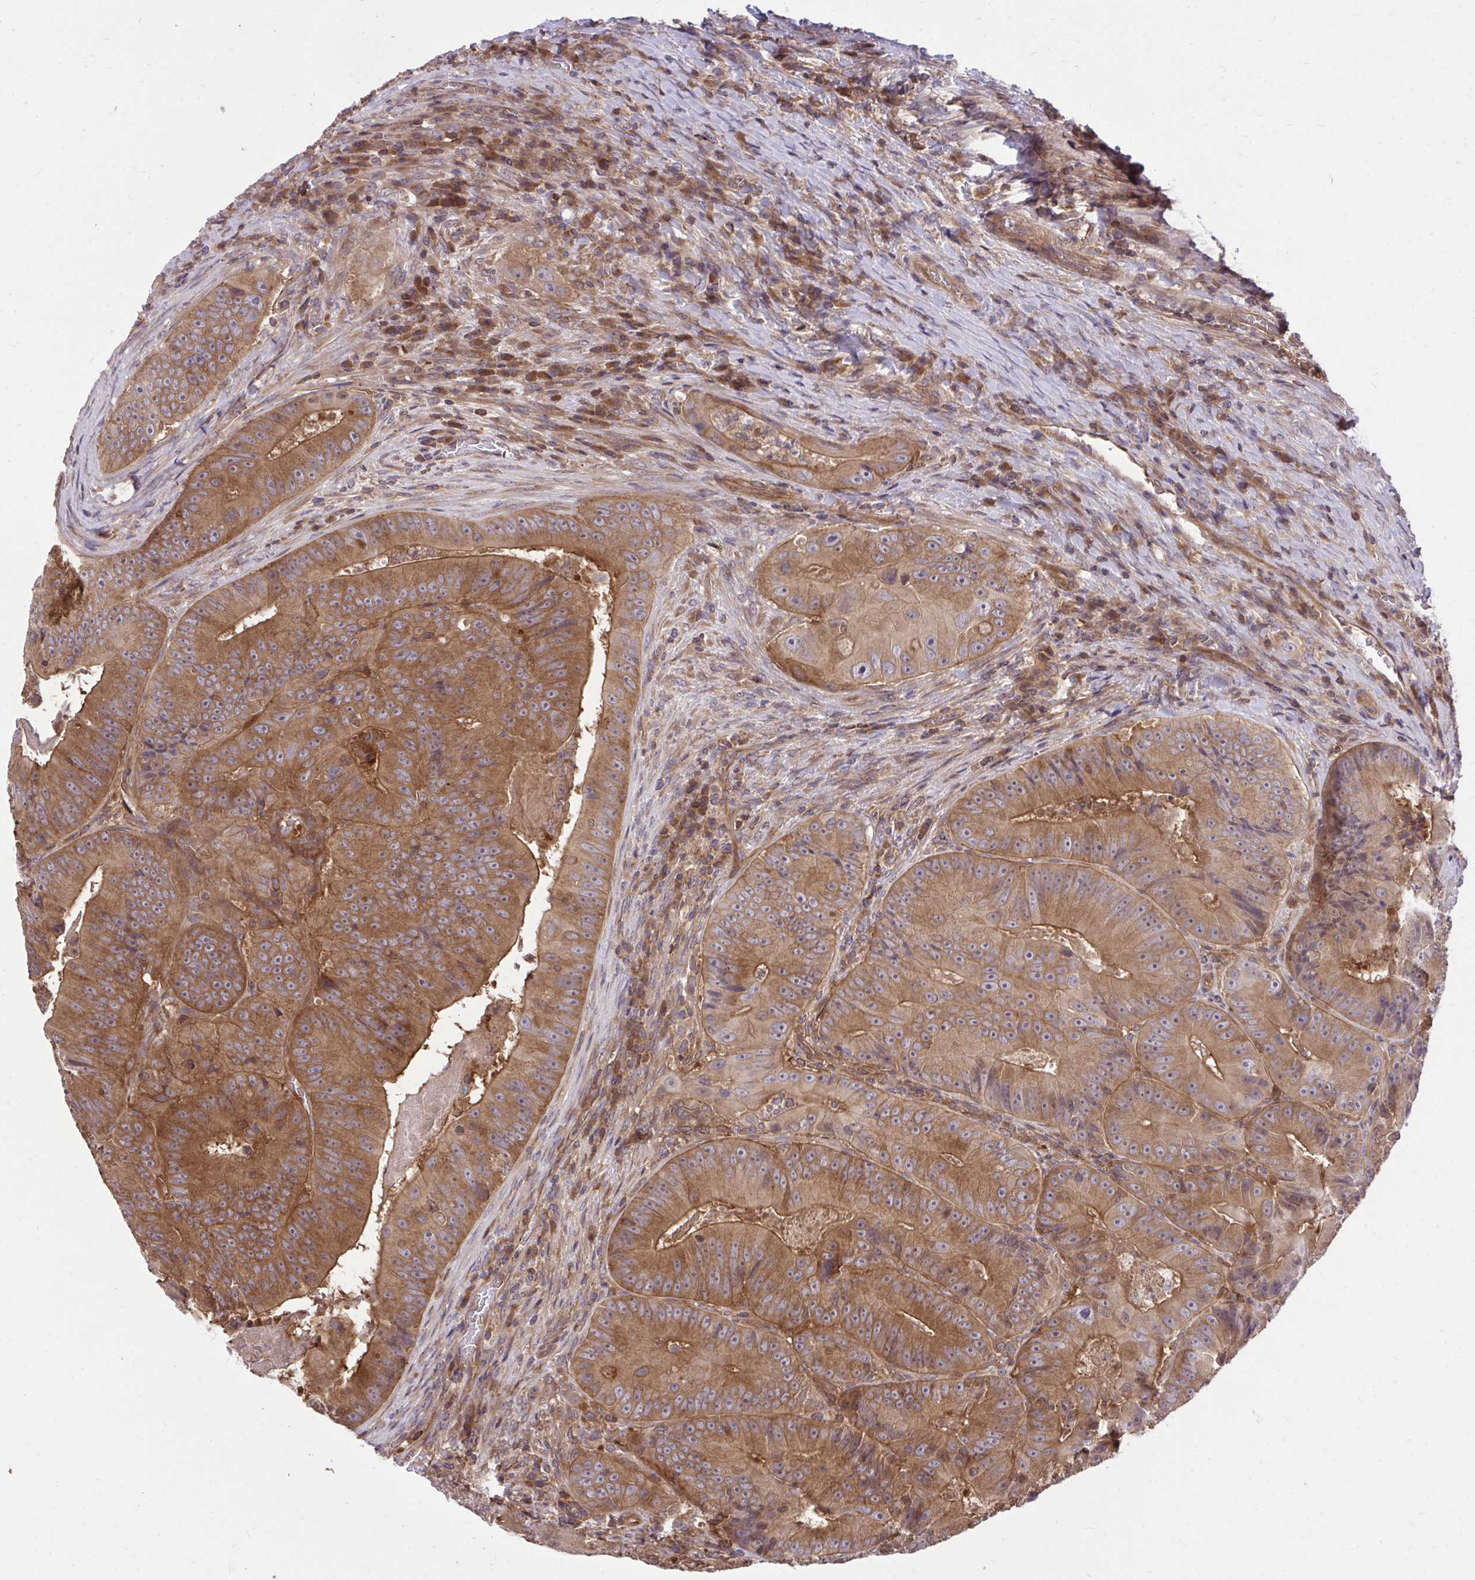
{"staining": {"intensity": "moderate", "quantity": ">75%", "location": "cytoplasmic/membranous"}, "tissue": "colorectal cancer", "cell_type": "Tumor cells", "image_type": "cancer", "snomed": [{"axis": "morphology", "description": "Adenocarcinoma, NOS"}, {"axis": "topography", "description": "Colon"}], "caption": "DAB immunohistochemical staining of colorectal cancer (adenocarcinoma) shows moderate cytoplasmic/membranous protein positivity in about >75% of tumor cells.", "gene": "PPP5C", "patient": {"sex": "female", "age": 86}}